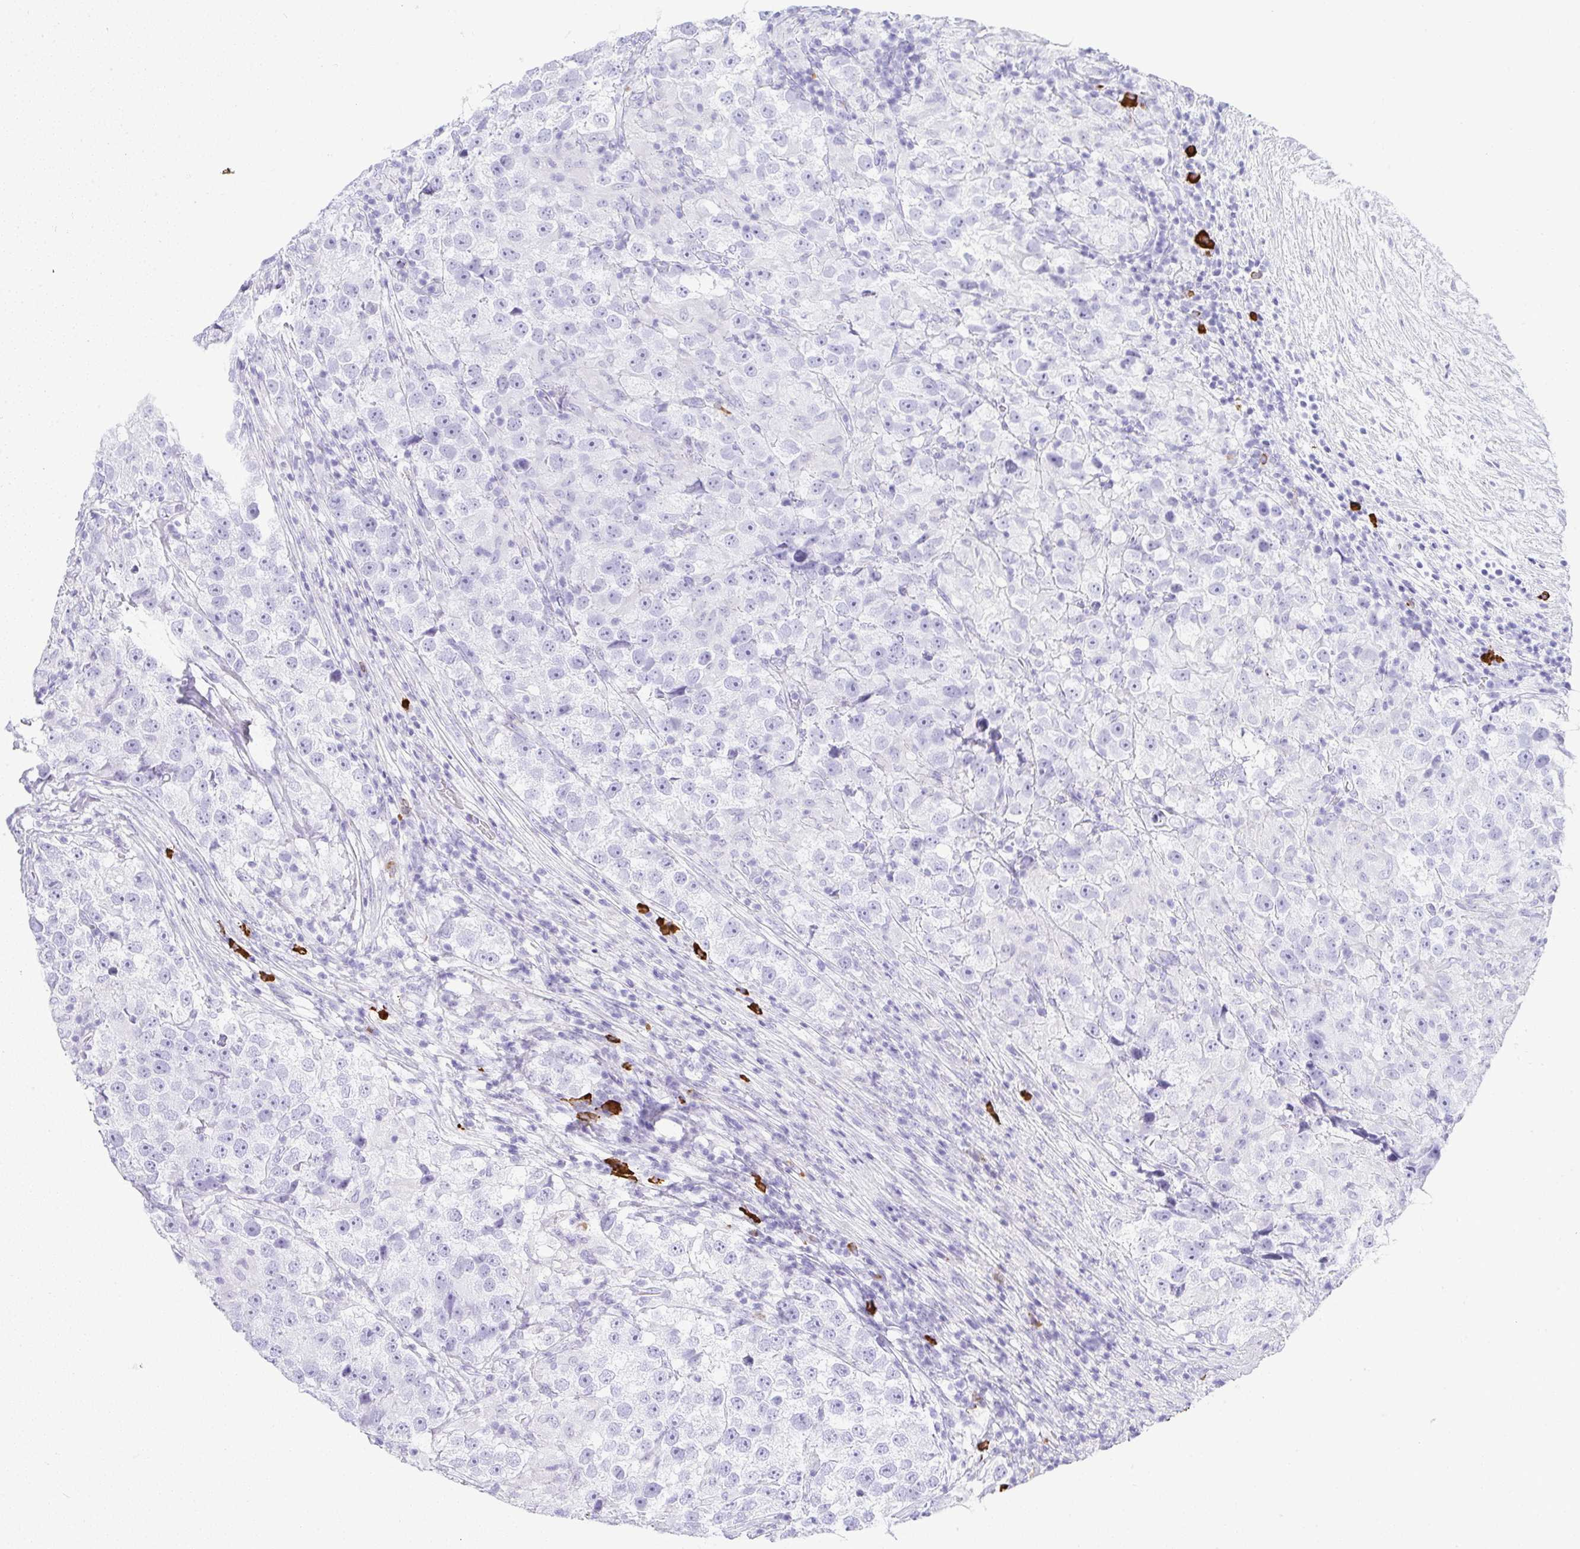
{"staining": {"intensity": "negative", "quantity": "none", "location": "none"}, "tissue": "testis cancer", "cell_type": "Tumor cells", "image_type": "cancer", "snomed": [{"axis": "morphology", "description": "Seminoma, NOS"}, {"axis": "topography", "description": "Testis"}], "caption": "Tumor cells show no significant protein staining in seminoma (testis). (DAB IHC, high magnification).", "gene": "CDADC1", "patient": {"sex": "male", "age": 46}}